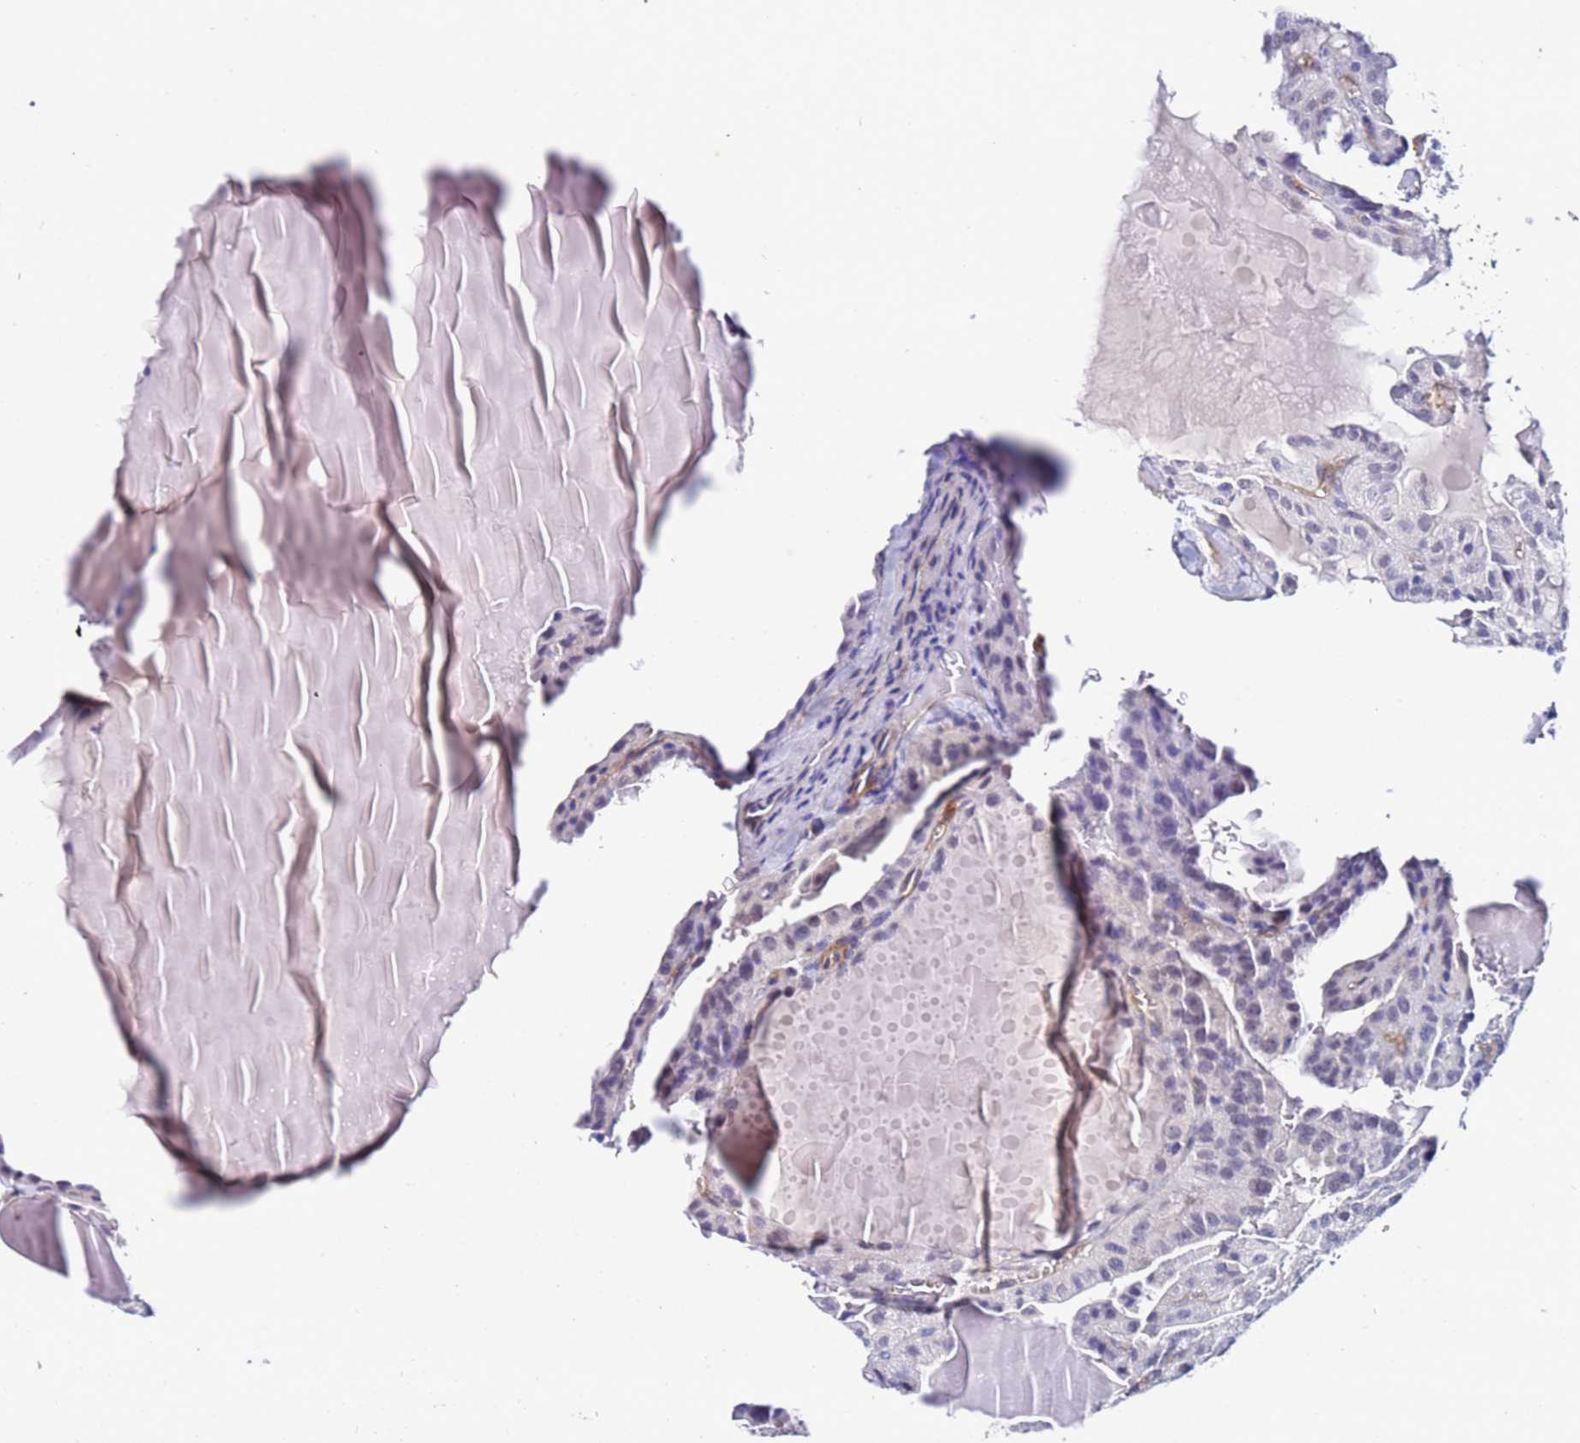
{"staining": {"intensity": "negative", "quantity": "none", "location": "none"}, "tissue": "thyroid cancer", "cell_type": "Tumor cells", "image_type": "cancer", "snomed": [{"axis": "morphology", "description": "Papillary adenocarcinoma, NOS"}, {"axis": "topography", "description": "Thyroid gland"}], "caption": "The photomicrograph exhibits no staining of tumor cells in thyroid papillary adenocarcinoma.", "gene": "DEFB104A", "patient": {"sex": "male", "age": 52}}